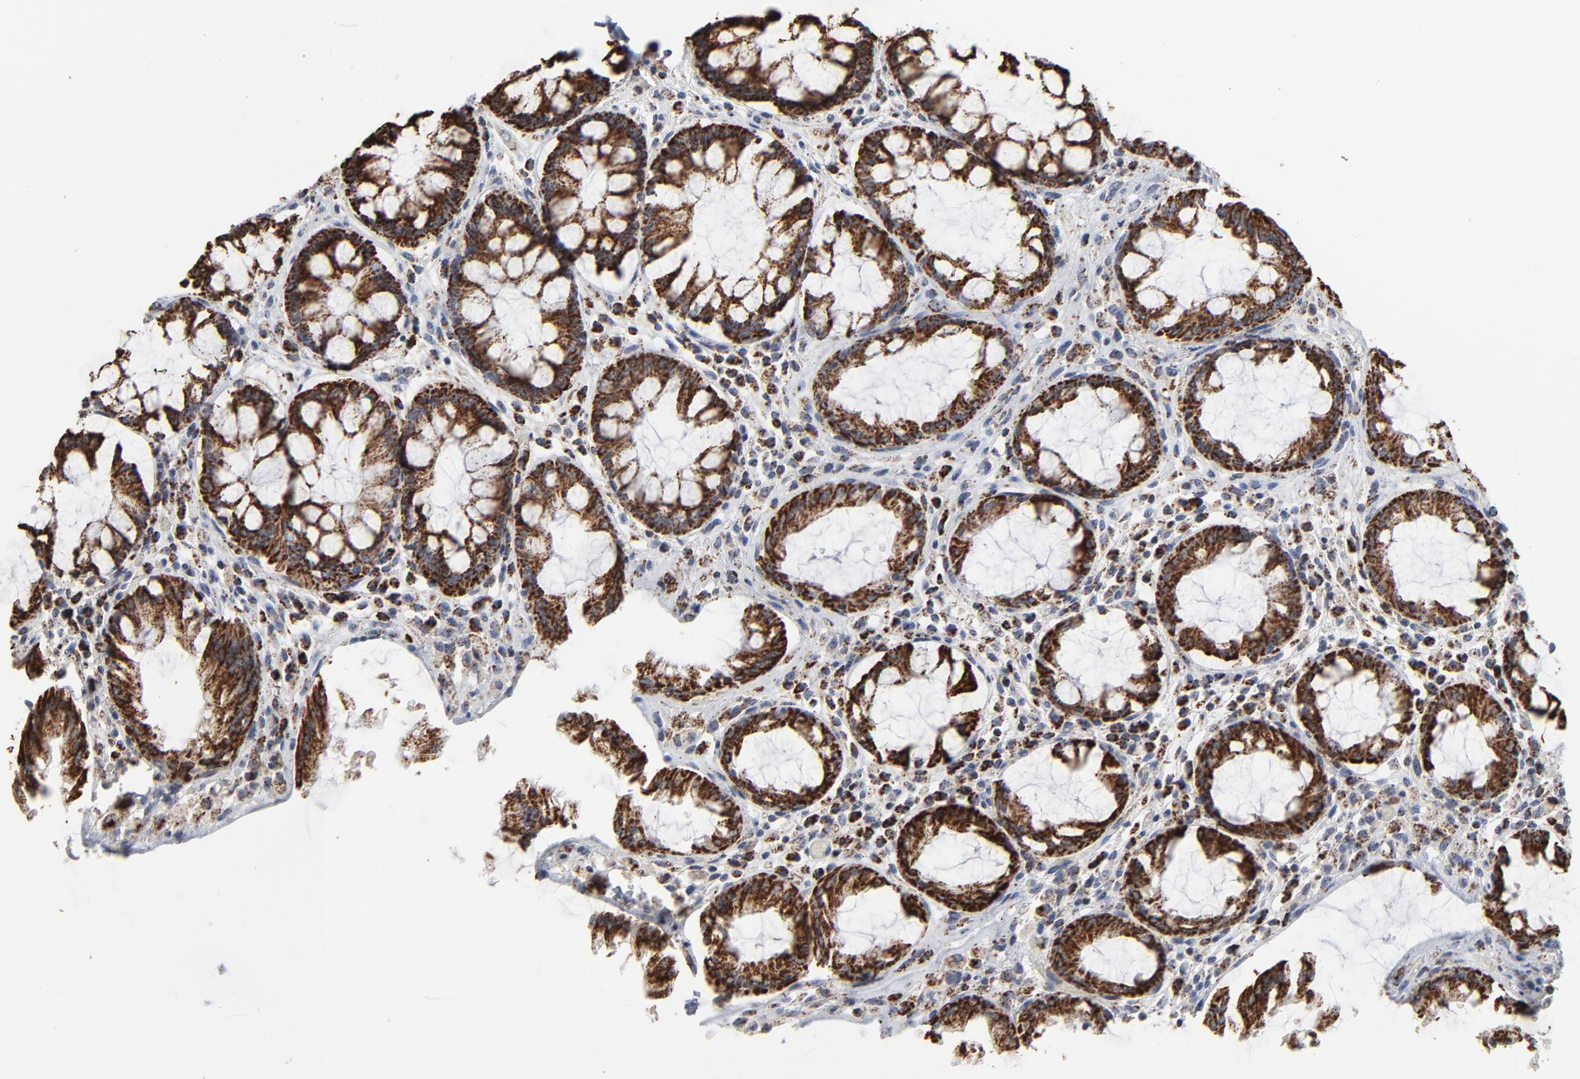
{"staining": {"intensity": "strong", "quantity": ">75%", "location": "cytoplasmic/membranous"}, "tissue": "rectum", "cell_type": "Glandular cells", "image_type": "normal", "snomed": [{"axis": "morphology", "description": "Normal tissue, NOS"}, {"axis": "topography", "description": "Rectum"}], "caption": "A micrograph of human rectum stained for a protein exhibits strong cytoplasmic/membranous brown staining in glandular cells. (IHC, brightfield microscopy, high magnification).", "gene": "UQCRC1", "patient": {"sex": "female", "age": 46}}